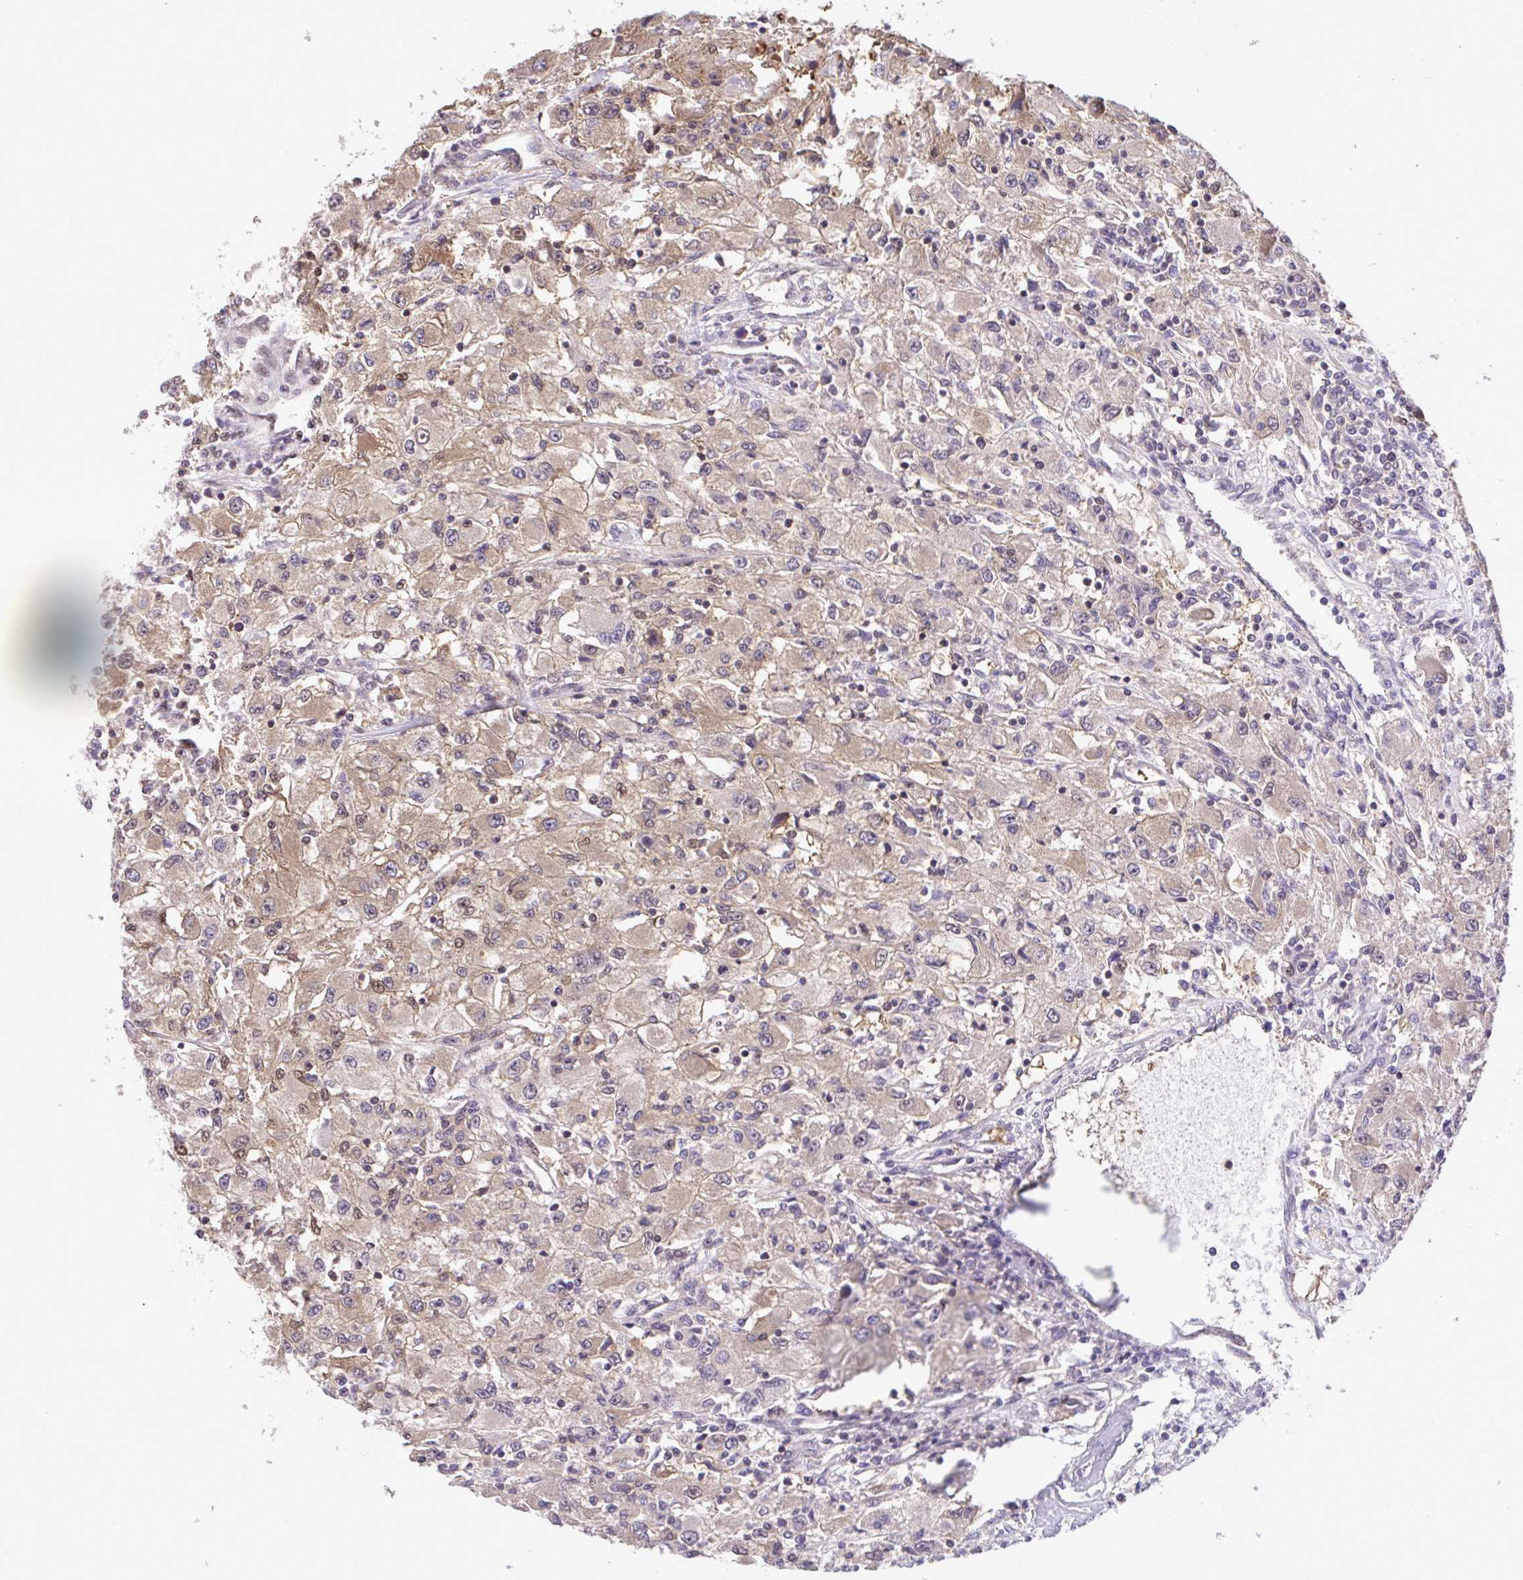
{"staining": {"intensity": "weak", "quantity": ">75%", "location": "cytoplasmic/membranous"}, "tissue": "renal cancer", "cell_type": "Tumor cells", "image_type": "cancer", "snomed": [{"axis": "morphology", "description": "Adenocarcinoma, NOS"}, {"axis": "topography", "description": "Kidney"}], "caption": "Renal cancer (adenocarcinoma) tissue exhibits weak cytoplasmic/membranous expression in approximately >75% of tumor cells, visualized by immunohistochemistry.", "gene": "GLIS3", "patient": {"sex": "female", "age": 67}}